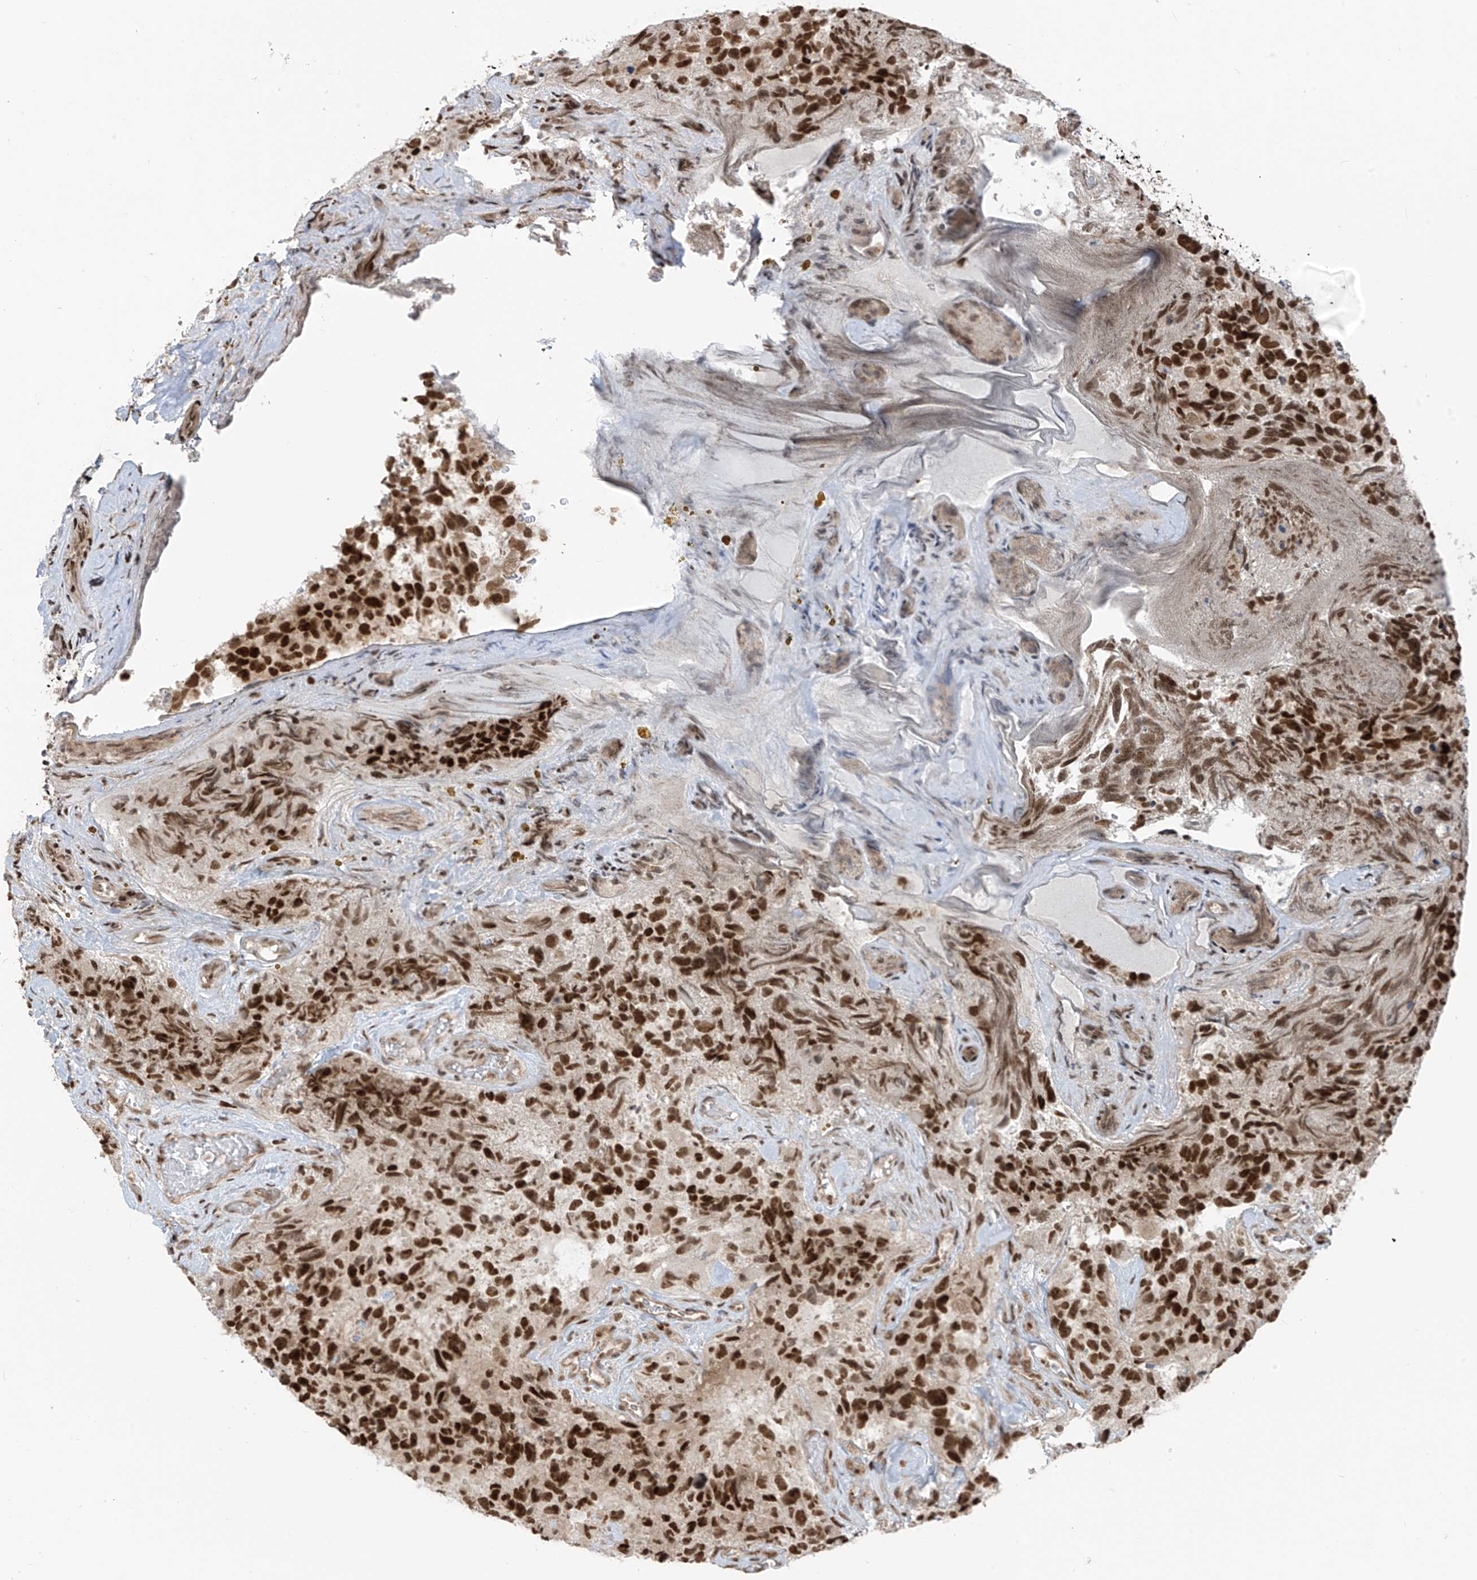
{"staining": {"intensity": "strong", "quantity": ">75%", "location": "nuclear"}, "tissue": "glioma", "cell_type": "Tumor cells", "image_type": "cancer", "snomed": [{"axis": "morphology", "description": "Glioma, malignant, High grade"}, {"axis": "topography", "description": "Brain"}], "caption": "Immunohistochemistry (DAB) staining of glioma exhibits strong nuclear protein staining in approximately >75% of tumor cells.", "gene": "ARHGEF3", "patient": {"sex": "male", "age": 69}}